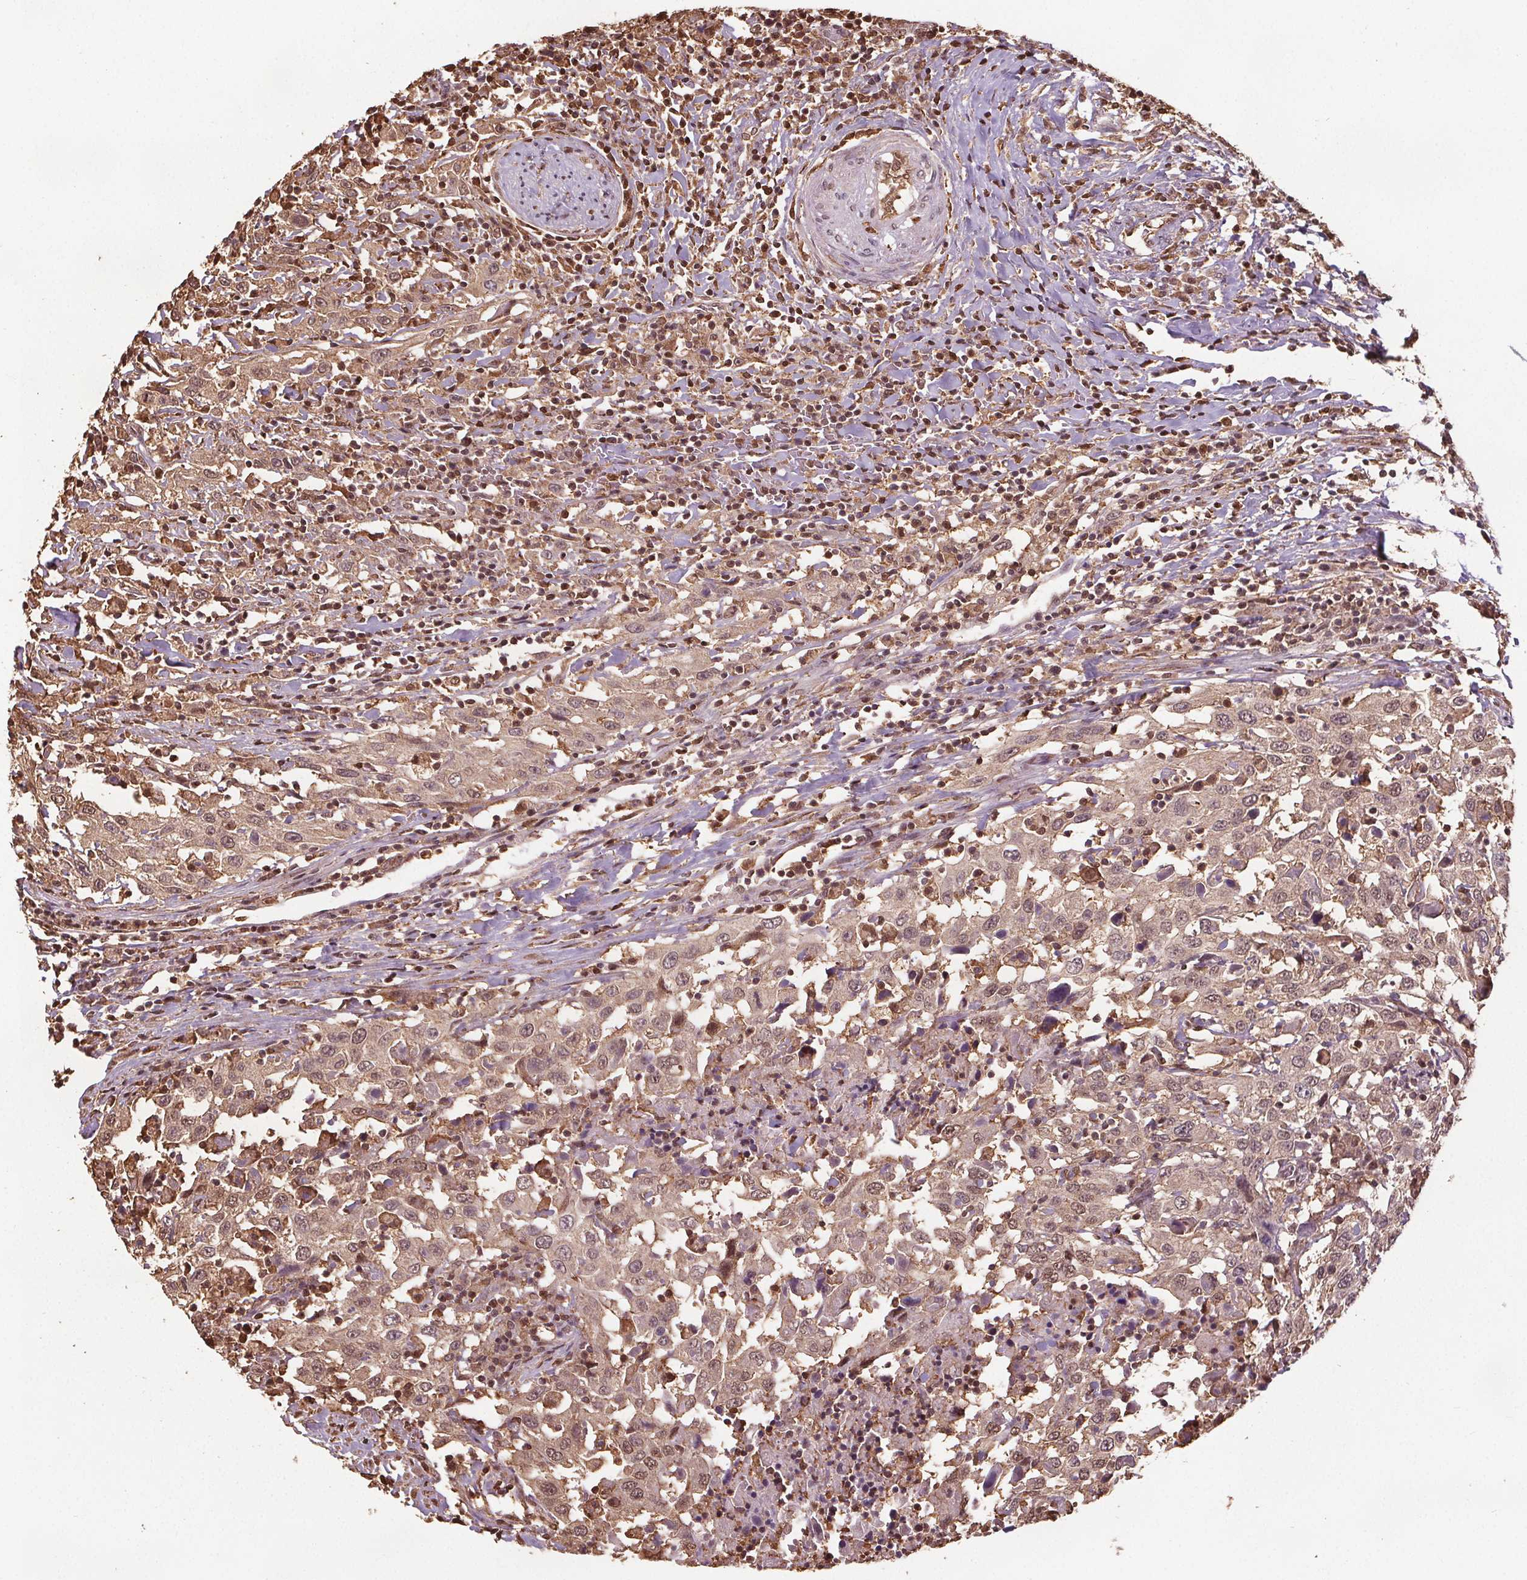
{"staining": {"intensity": "moderate", "quantity": ">75%", "location": "cytoplasmic/membranous,nuclear"}, "tissue": "urothelial cancer", "cell_type": "Tumor cells", "image_type": "cancer", "snomed": [{"axis": "morphology", "description": "Urothelial carcinoma, High grade"}, {"axis": "topography", "description": "Urinary bladder"}], "caption": "Urothelial cancer stained with DAB (3,3'-diaminobenzidine) immunohistochemistry demonstrates medium levels of moderate cytoplasmic/membranous and nuclear staining in about >75% of tumor cells. (brown staining indicates protein expression, while blue staining denotes nuclei).", "gene": "ENO1", "patient": {"sex": "male", "age": 61}}